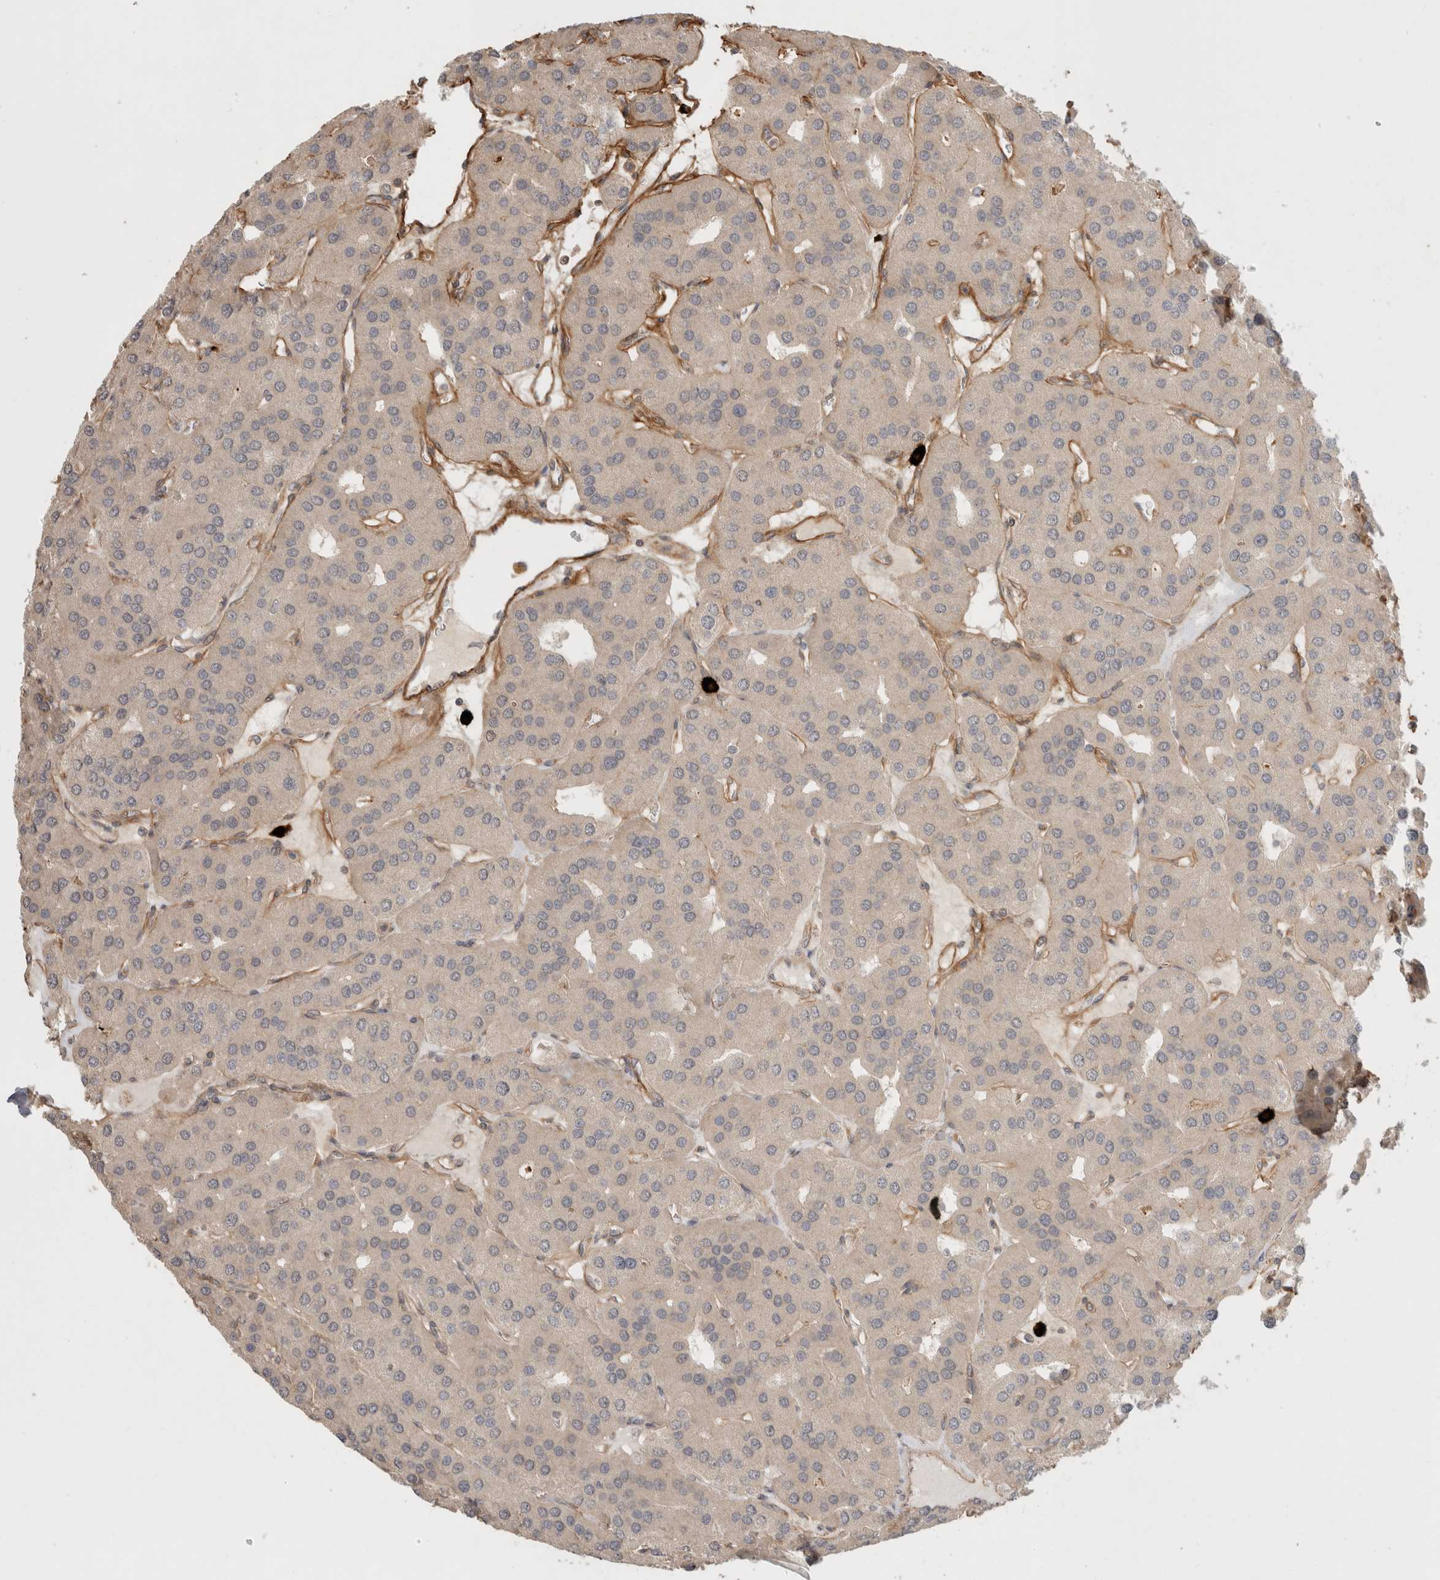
{"staining": {"intensity": "weak", "quantity": "25%-75%", "location": "cytoplasmic/membranous"}, "tissue": "parathyroid gland", "cell_type": "Glandular cells", "image_type": "normal", "snomed": [{"axis": "morphology", "description": "Normal tissue, NOS"}, {"axis": "morphology", "description": "Adenoma, NOS"}, {"axis": "topography", "description": "Parathyroid gland"}], "caption": "Immunohistochemical staining of benign human parathyroid gland exhibits 25%-75% levels of weak cytoplasmic/membranous protein expression in about 25%-75% of glandular cells. (Brightfield microscopy of DAB IHC at high magnification).", "gene": "HSPG2", "patient": {"sex": "female", "age": 86}}